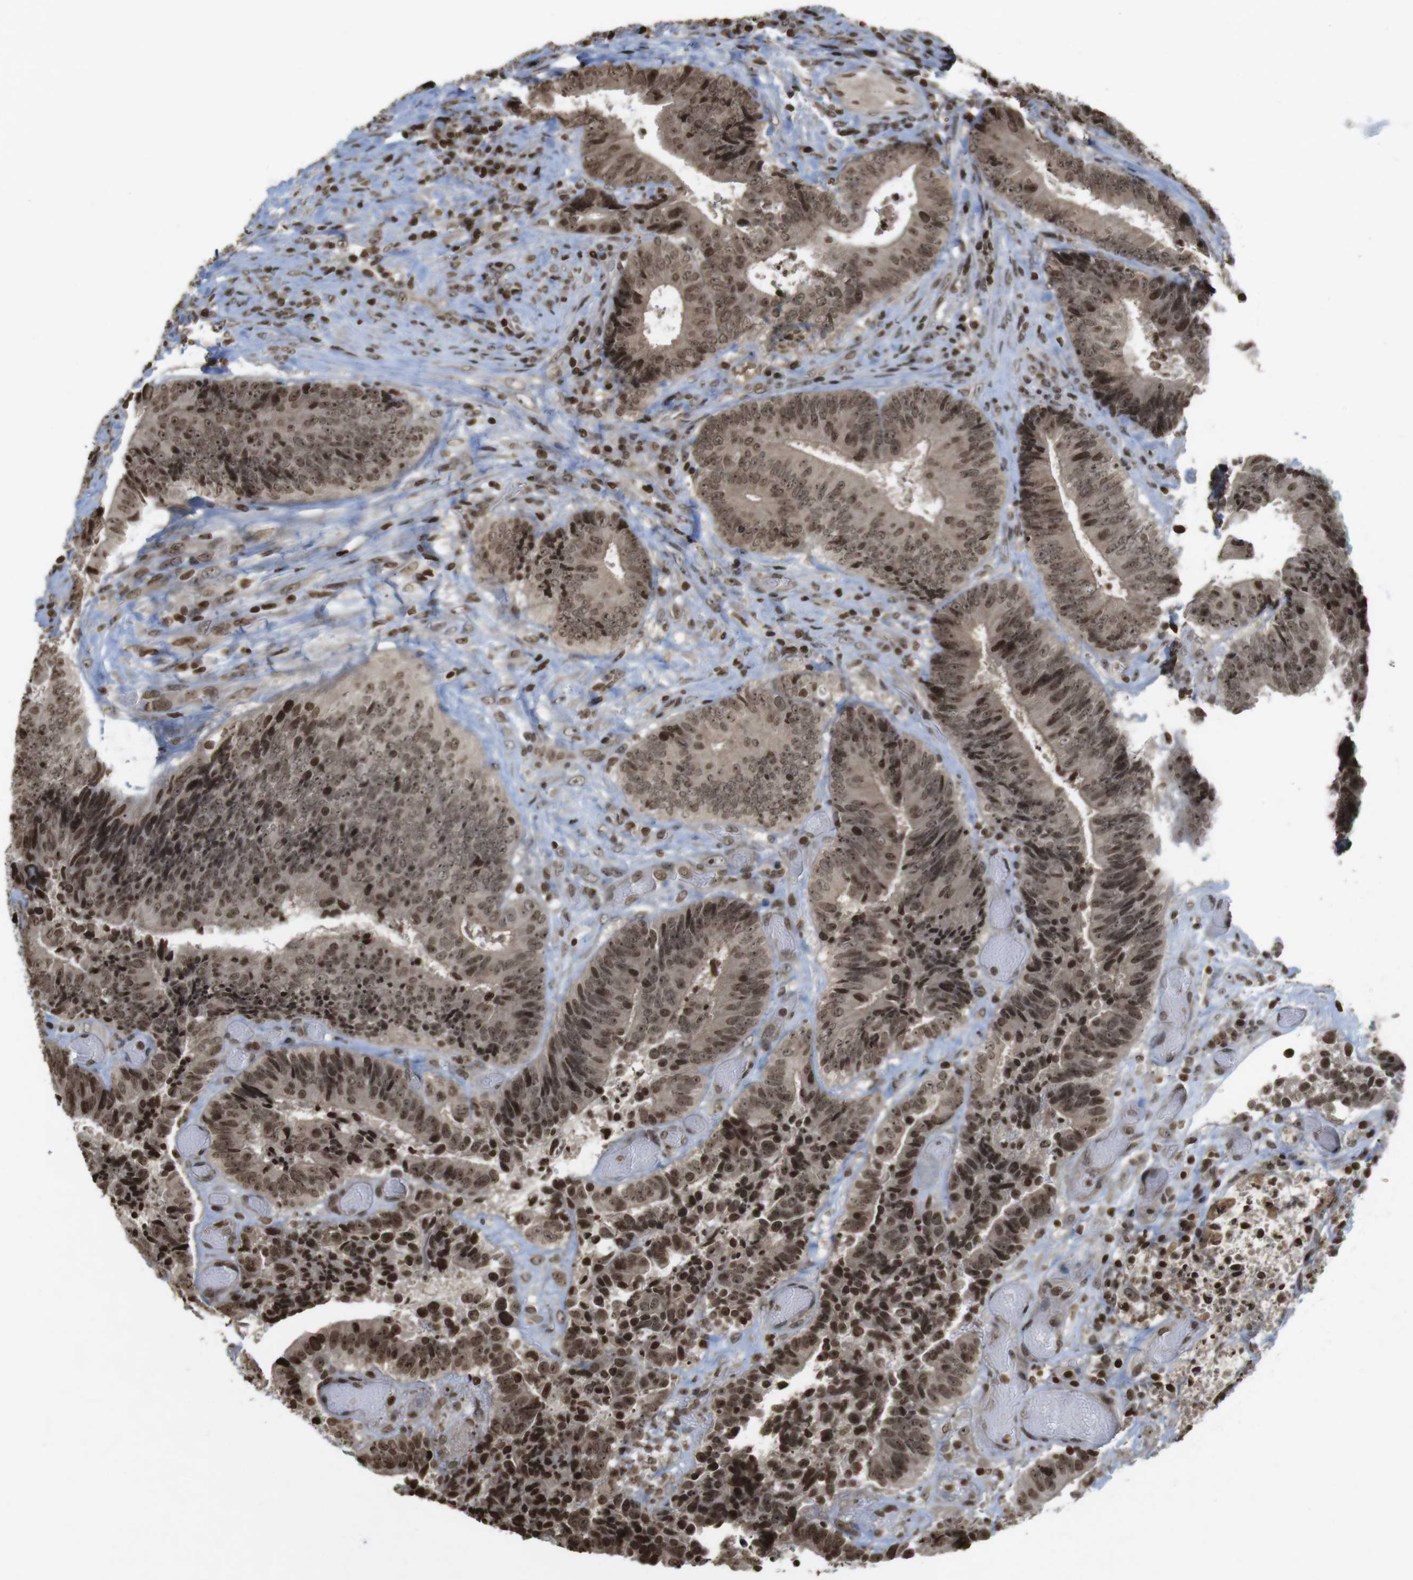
{"staining": {"intensity": "moderate", "quantity": ">75%", "location": "cytoplasmic/membranous,nuclear"}, "tissue": "colorectal cancer", "cell_type": "Tumor cells", "image_type": "cancer", "snomed": [{"axis": "morphology", "description": "Adenocarcinoma, NOS"}, {"axis": "topography", "description": "Rectum"}], "caption": "Human adenocarcinoma (colorectal) stained for a protein (brown) exhibits moderate cytoplasmic/membranous and nuclear positive expression in about >75% of tumor cells.", "gene": "FOXA3", "patient": {"sex": "male", "age": 72}}